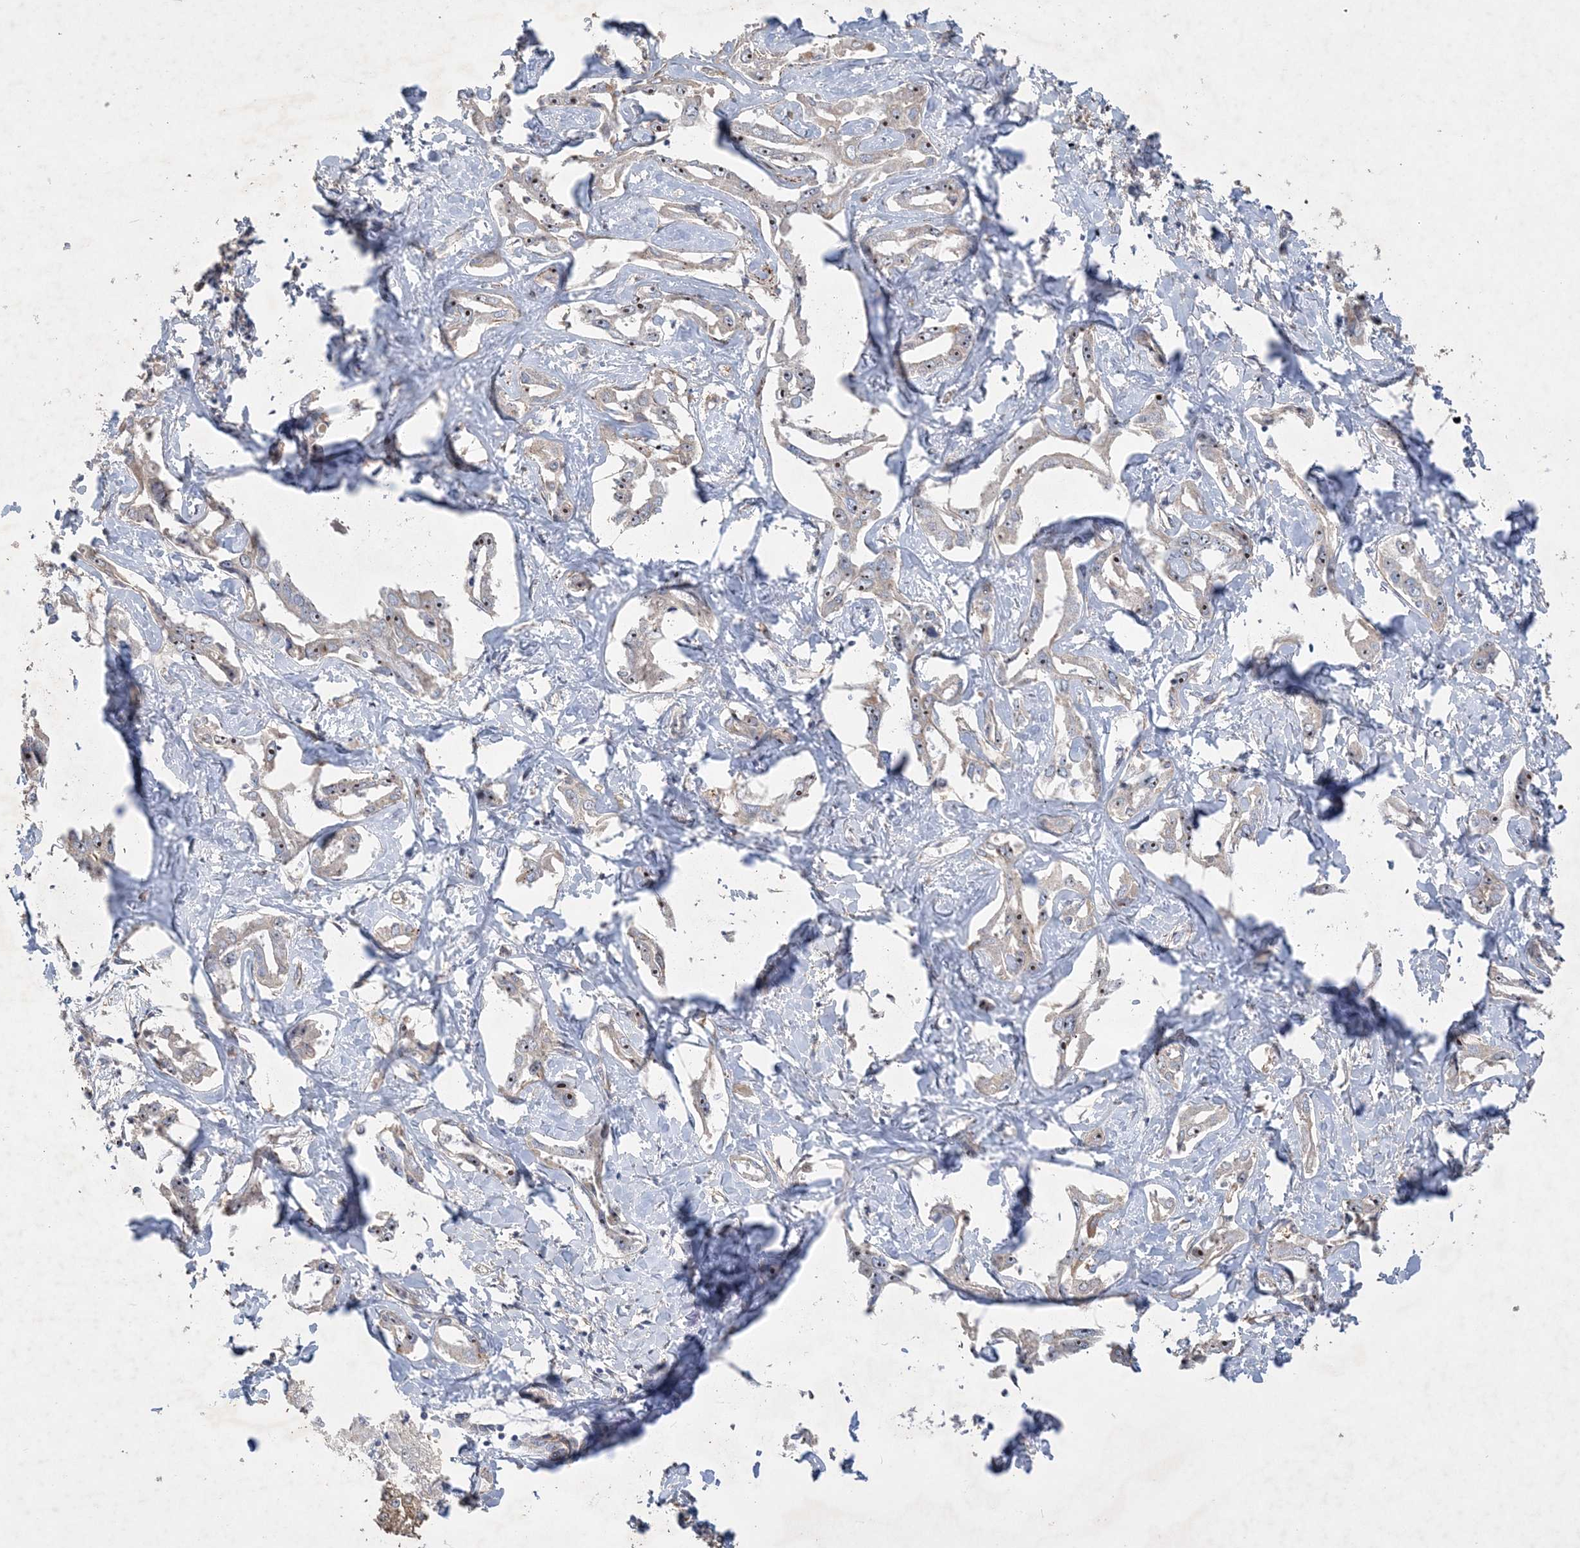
{"staining": {"intensity": "moderate", "quantity": "<25%", "location": "nuclear"}, "tissue": "liver cancer", "cell_type": "Tumor cells", "image_type": "cancer", "snomed": [{"axis": "morphology", "description": "Cholangiocarcinoma"}, {"axis": "topography", "description": "Liver"}], "caption": "This image reveals immunohistochemistry staining of human cholangiocarcinoma (liver), with low moderate nuclear expression in approximately <25% of tumor cells.", "gene": "FEZ2", "patient": {"sex": "male", "age": 59}}